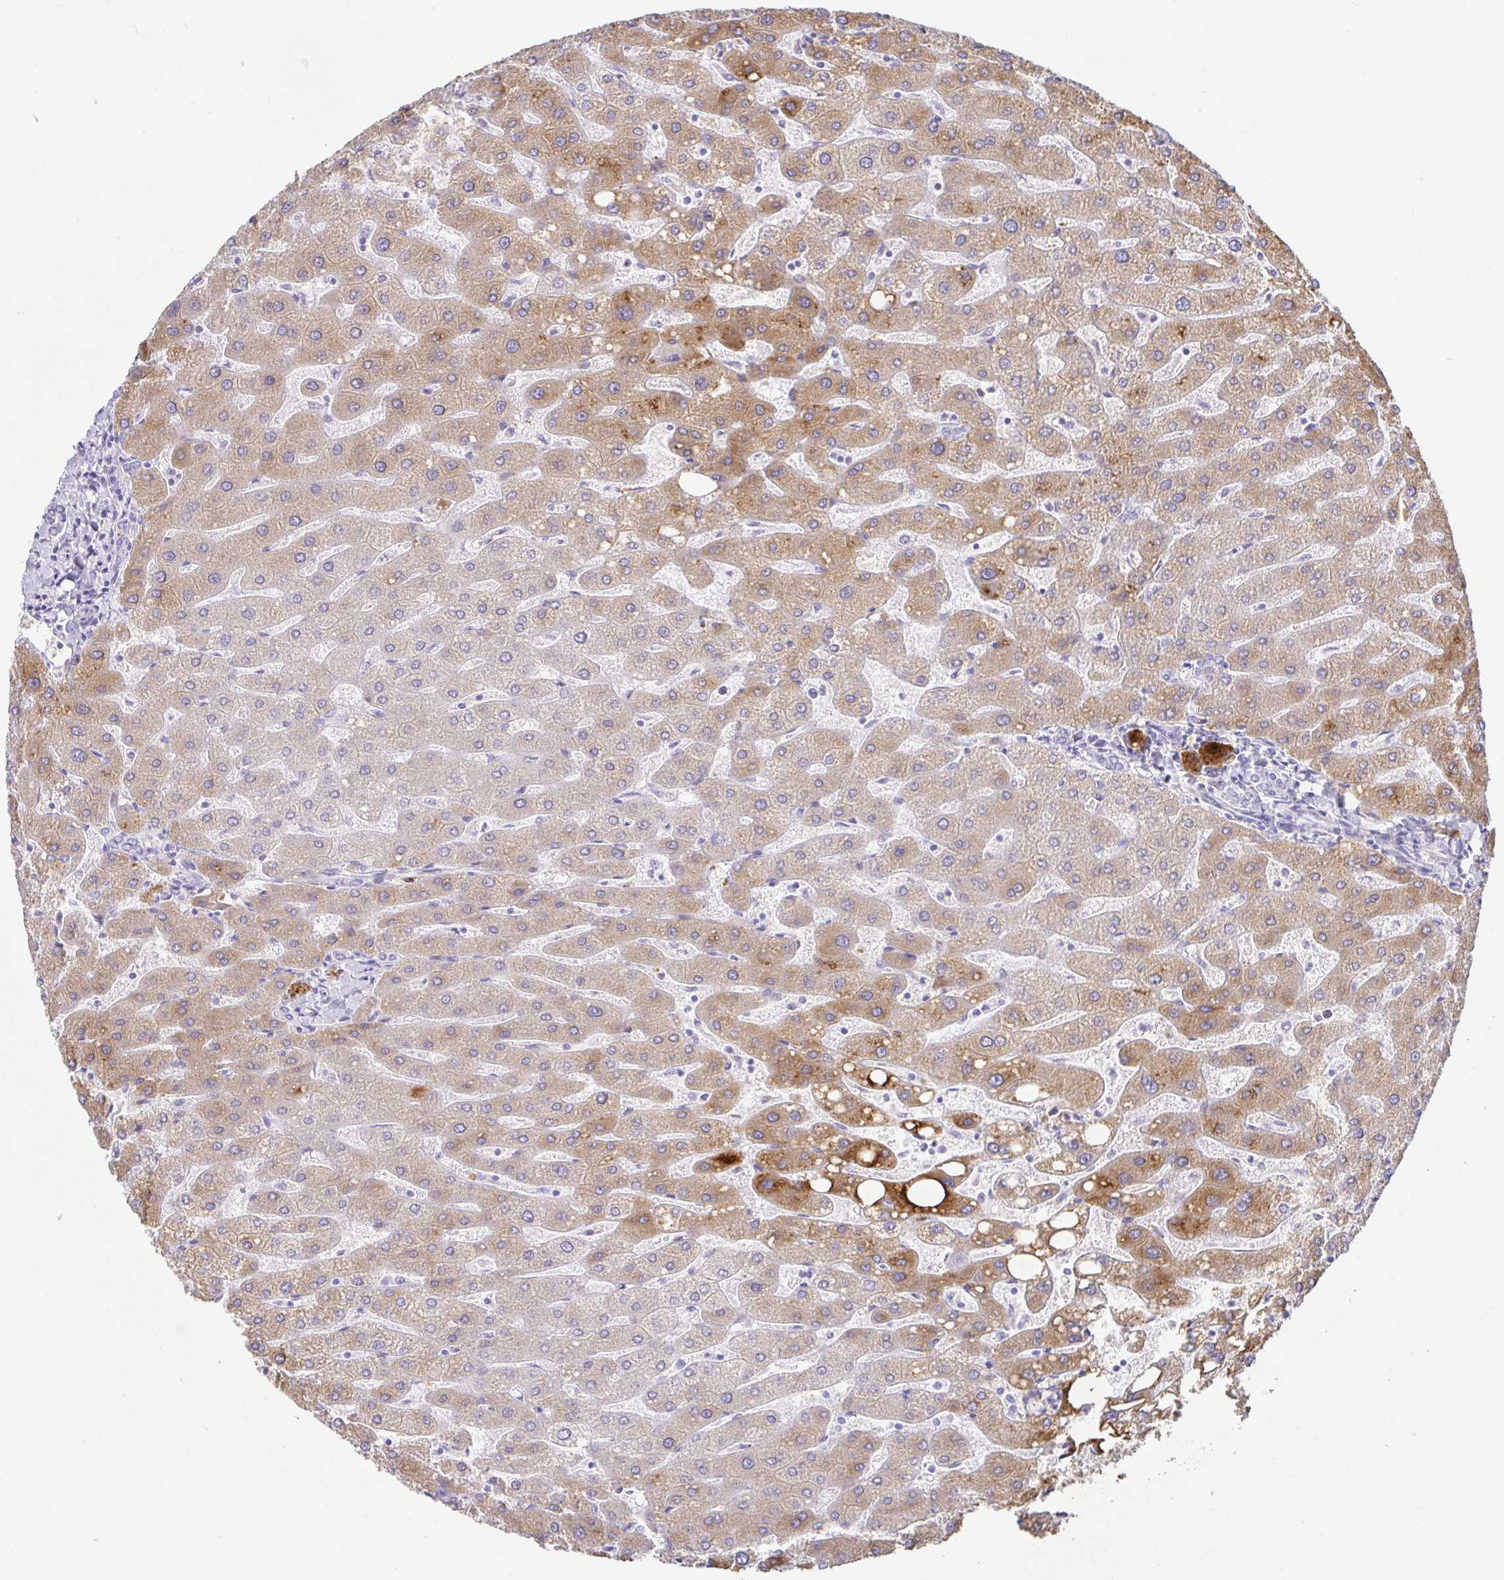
{"staining": {"intensity": "negative", "quantity": "none", "location": "none"}, "tissue": "liver", "cell_type": "Cholangiocytes", "image_type": "normal", "snomed": [{"axis": "morphology", "description": "Normal tissue, NOS"}, {"axis": "topography", "description": "Liver"}], "caption": "A photomicrograph of liver stained for a protein demonstrates no brown staining in cholangiocytes. (DAB immunohistochemistry visualized using brightfield microscopy, high magnification).", "gene": "PAX8", "patient": {"sex": "male", "age": 67}}